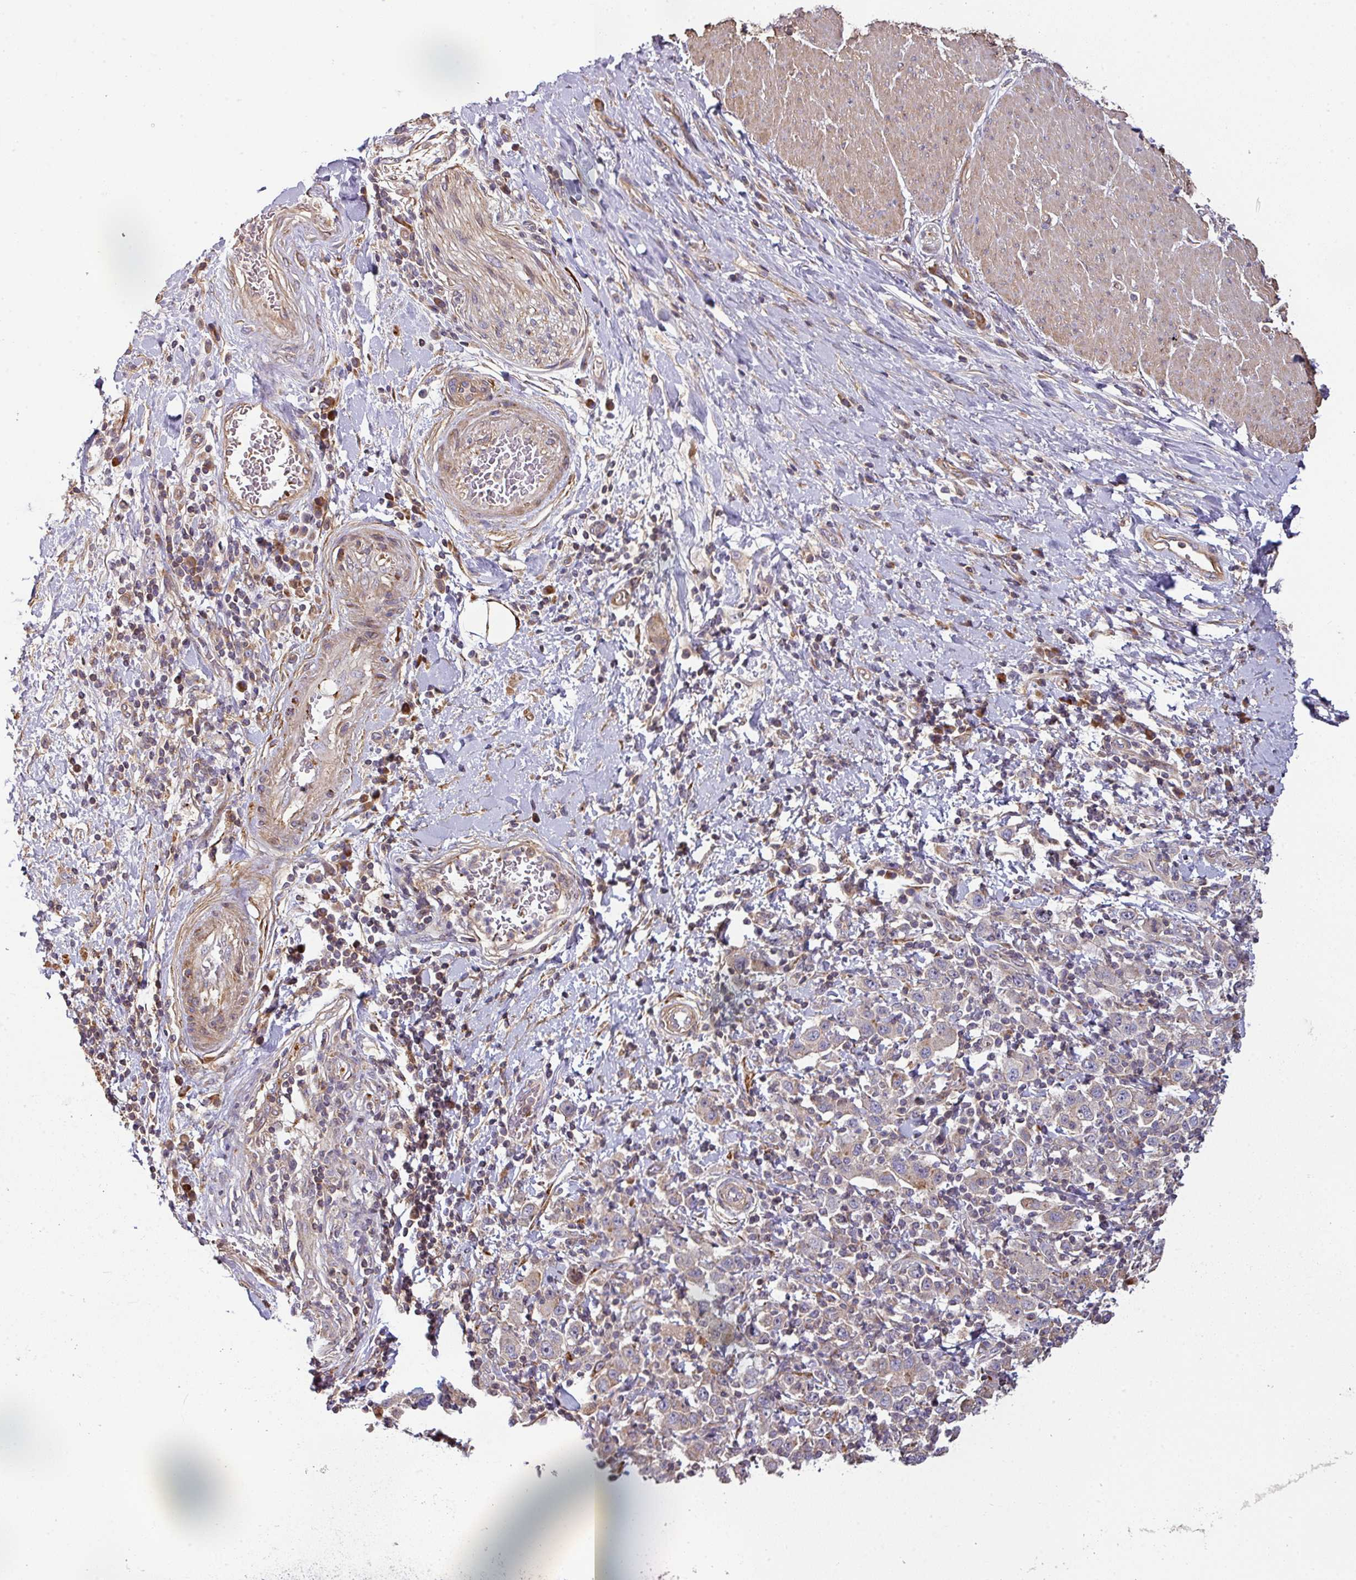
{"staining": {"intensity": "weak", "quantity": "<25%", "location": "cytoplasmic/membranous"}, "tissue": "stomach cancer", "cell_type": "Tumor cells", "image_type": "cancer", "snomed": [{"axis": "morphology", "description": "Normal tissue, NOS"}, {"axis": "morphology", "description": "Adenocarcinoma, NOS"}, {"axis": "topography", "description": "Stomach, upper"}, {"axis": "topography", "description": "Stomach"}], "caption": "Immunohistochemistry (IHC) photomicrograph of neoplastic tissue: human stomach adenocarcinoma stained with DAB shows no significant protein staining in tumor cells.", "gene": "CASP2", "patient": {"sex": "male", "age": 59}}